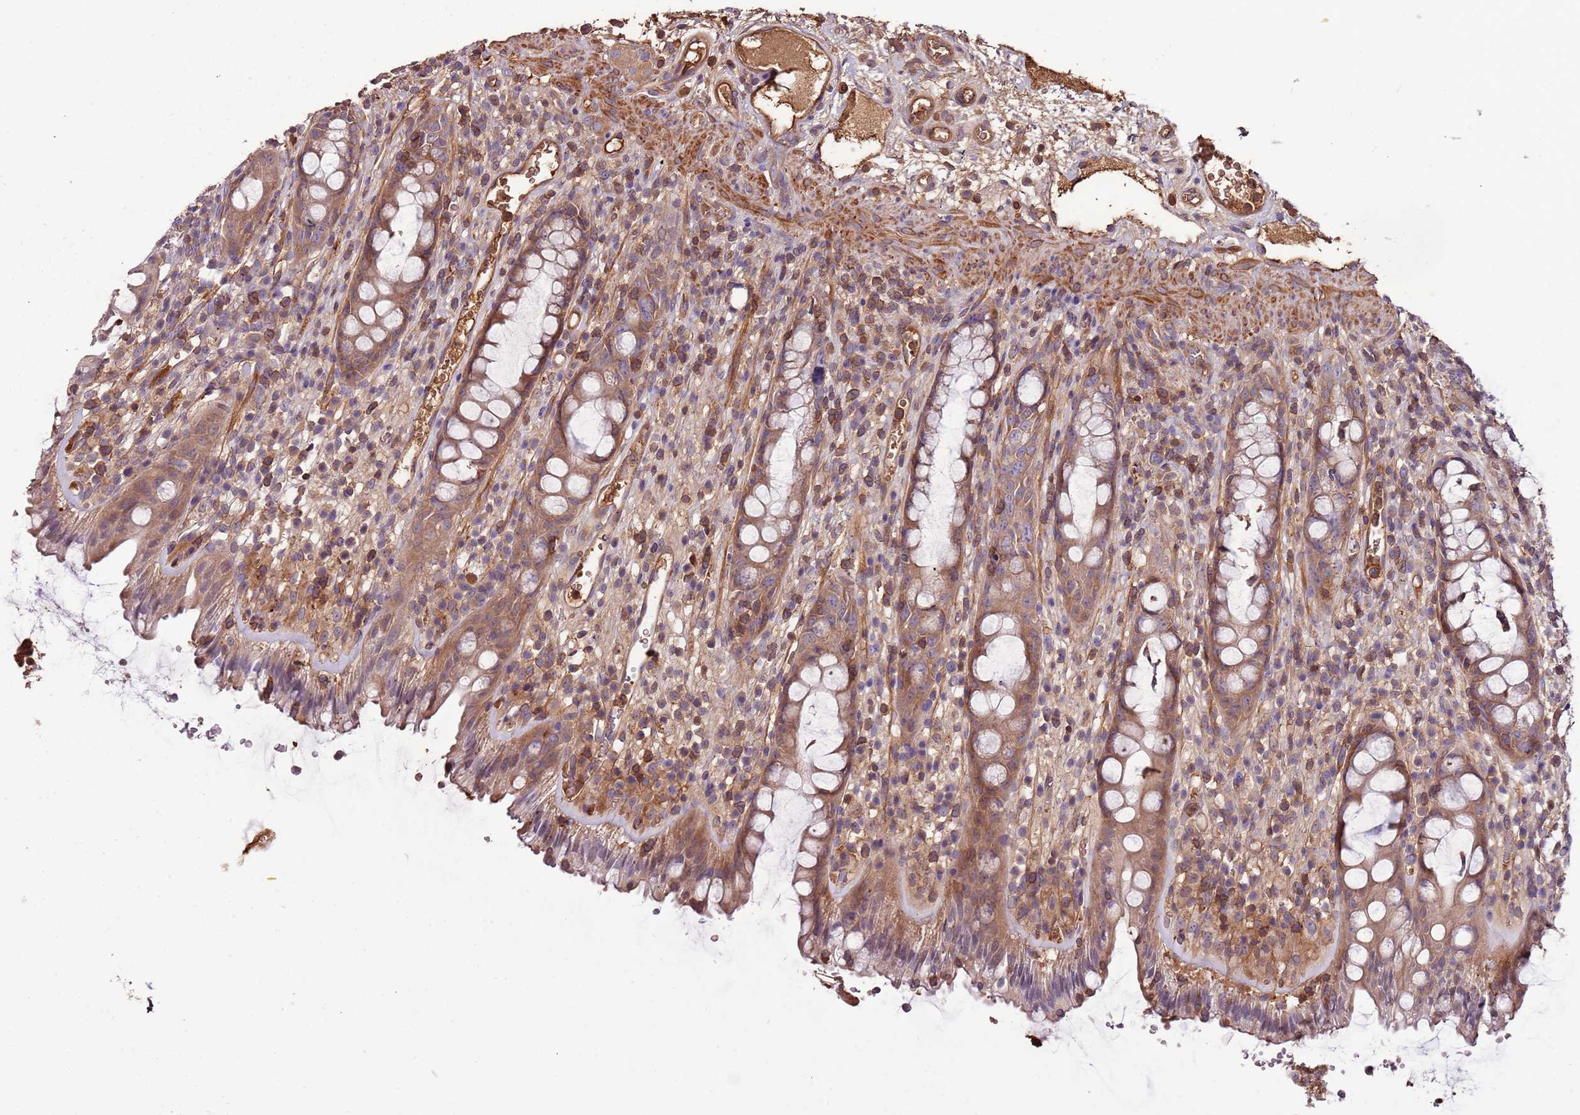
{"staining": {"intensity": "moderate", "quantity": ">75%", "location": "cytoplasmic/membranous"}, "tissue": "rectum", "cell_type": "Glandular cells", "image_type": "normal", "snomed": [{"axis": "morphology", "description": "Normal tissue, NOS"}, {"axis": "topography", "description": "Rectum"}], "caption": "A high-resolution photomicrograph shows immunohistochemistry (IHC) staining of benign rectum, which displays moderate cytoplasmic/membranous expression in about >75% of glandular cells.", "gene": "DENR", "patient": {"sex": "female", "age": 57}}